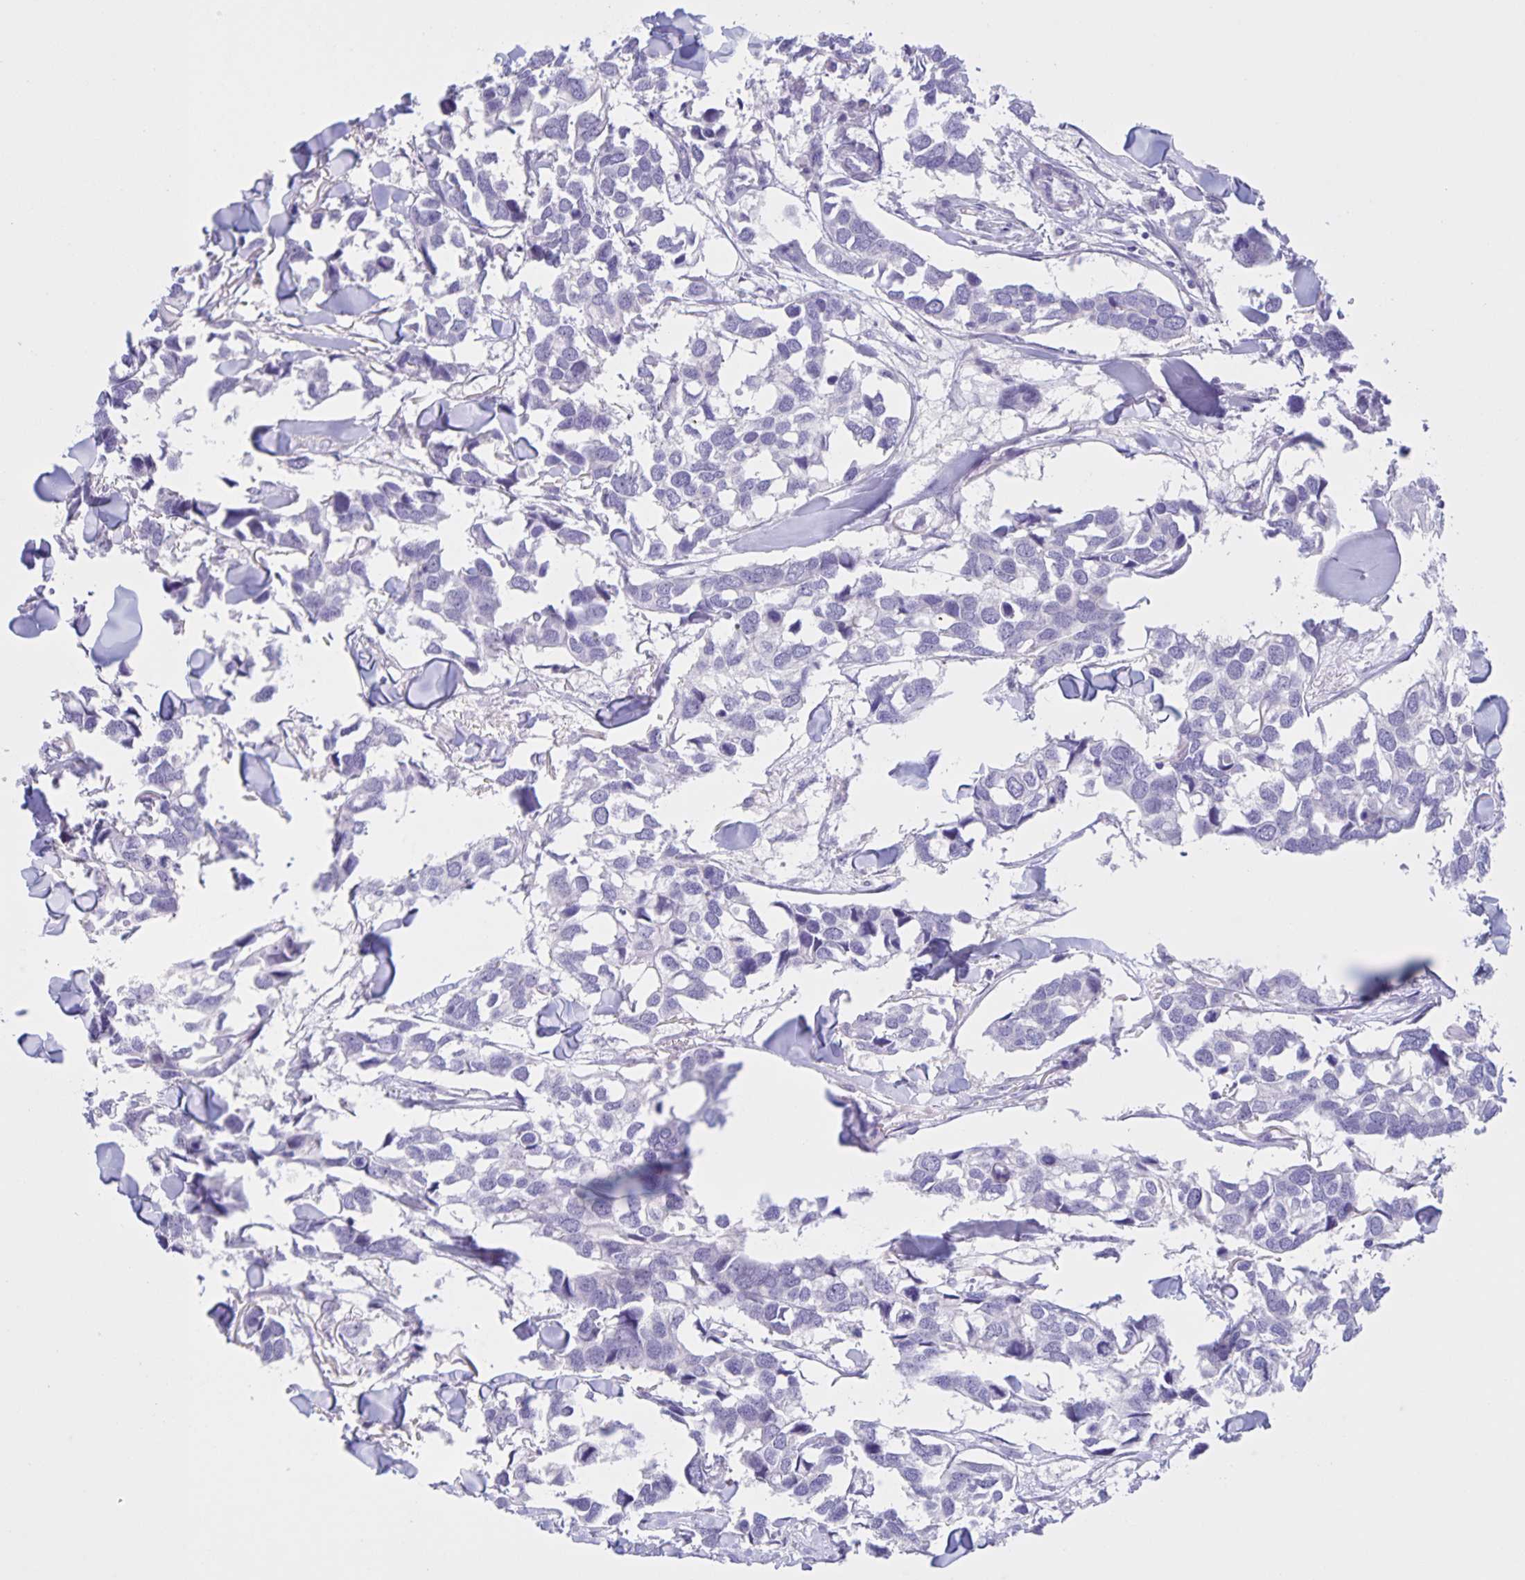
{"staining": {"intensity": "negative", "quantity": "none", "location": "none"}, "tissue": "breast cancer", "cell_type": "Tumor cells", "image_type": "cancer", "snomed": [{"axis": "morphology", "description": "Duct carcinoma"}, {"axis": "topography", "description": "Breast"}], "caption": "The photomicrograph demonstrates no staining of tumor cells in breast cancer (intraductal carcinoma).", "gene": "DMGDH", "patient": {"sex": "female", "age": 83}}